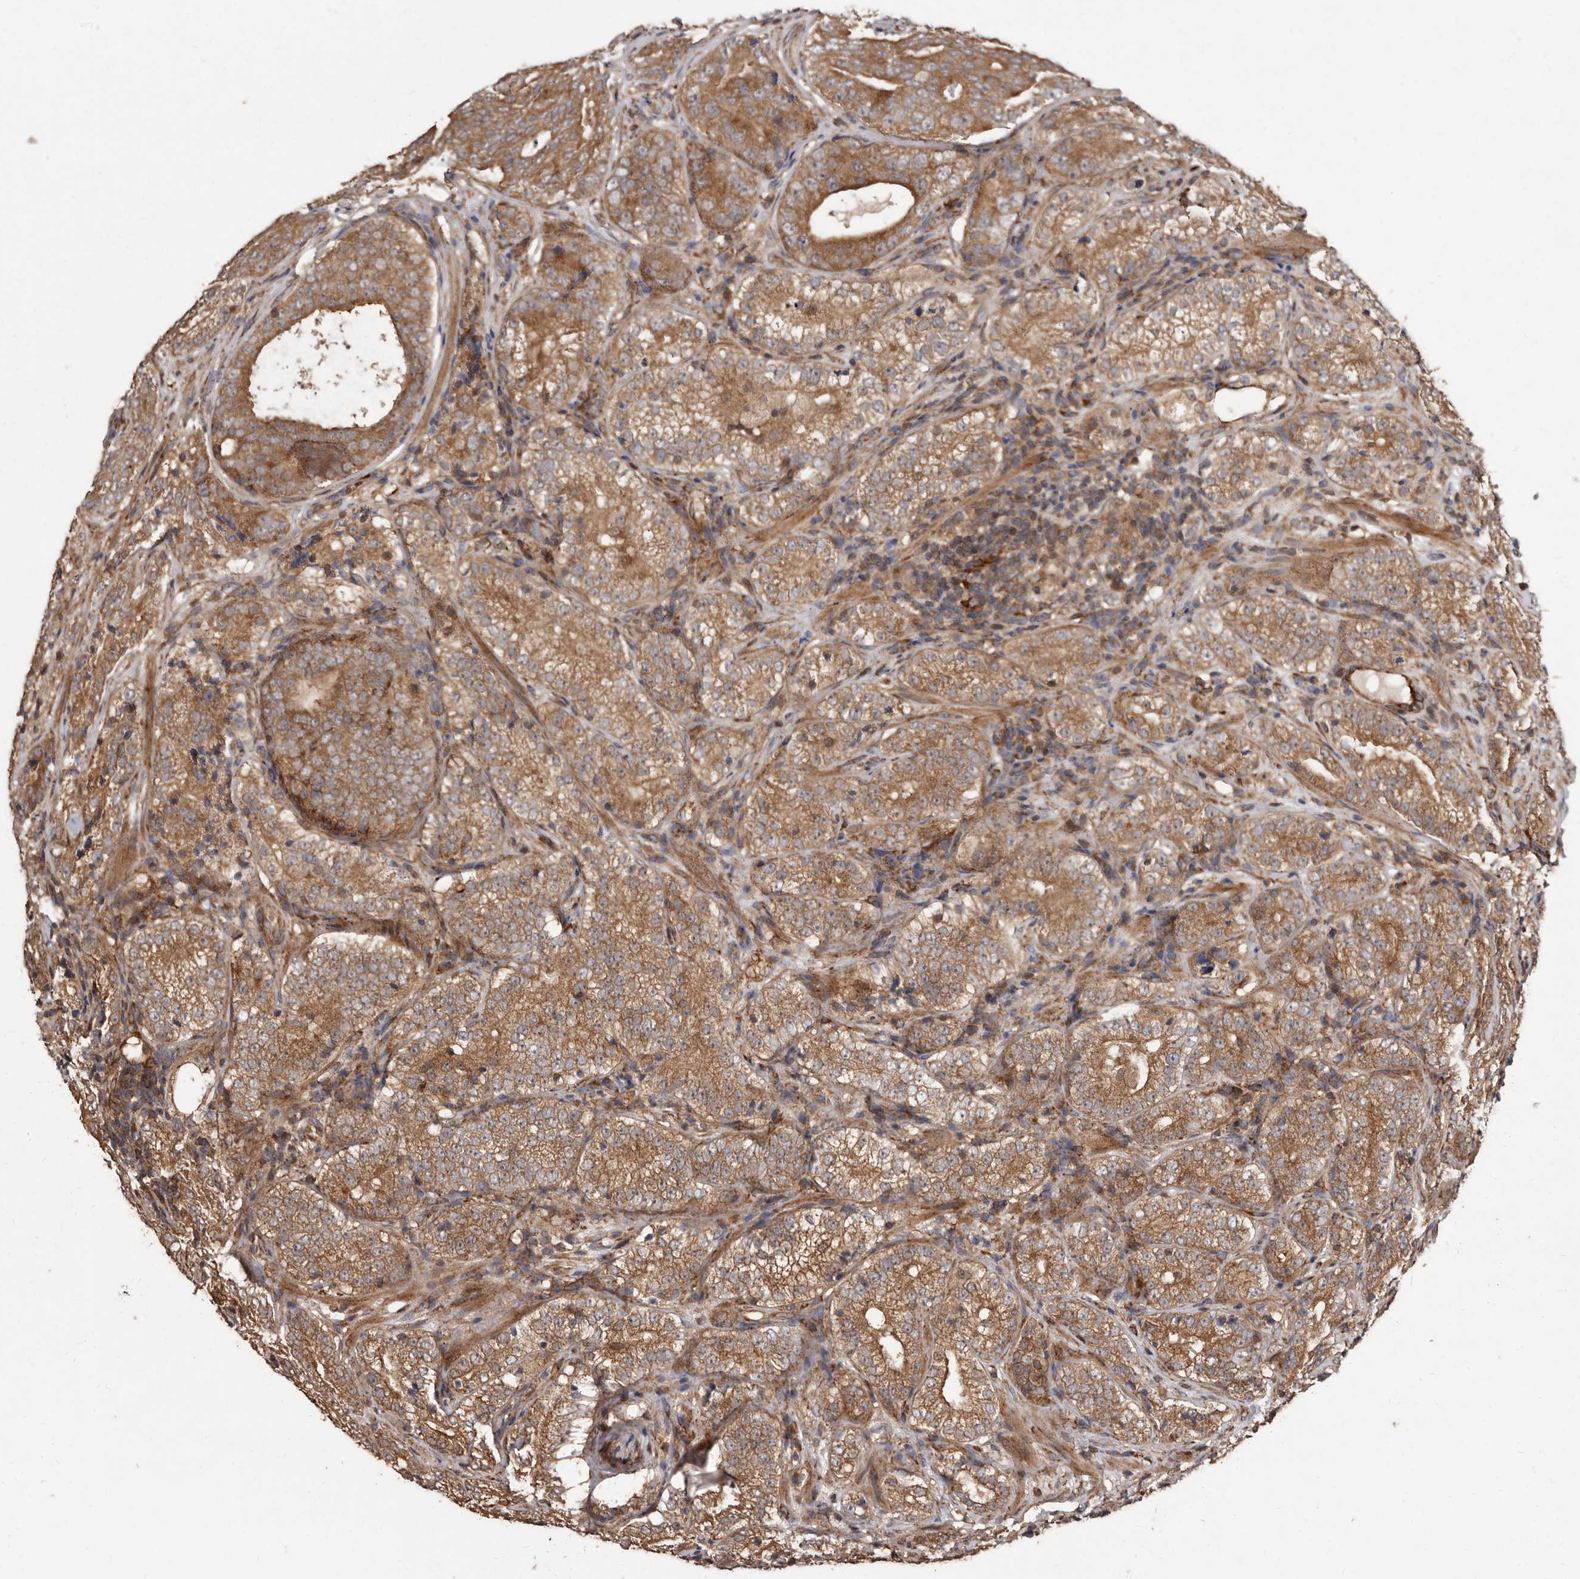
{"staining": {"intensity": "moderate", "quantity": ">75%", "location": "cytoplasmic/membranous"}, "tissue": "prostate cancer", "cell_type": "Tumor cells", "image_type": "cancer", "snomed": [{"axis": "morphology", "description": "Adenocarcinoma, High grade"}, {"axis": "topography", "description": "Prostate"}], "caption": "Brown immunohistochemical staining in human adenocarcinoma (high-grade) (prostate) exhibits moderate cytoplasmic/membranous expression in about >75% of tumor cells. Using DAB (brown) and hematoxylin (blue) stains, captured at high magnification using brightfield microscopy.", "gene": "FLAD1", "patient": {"sex": "male", "age": 56}}